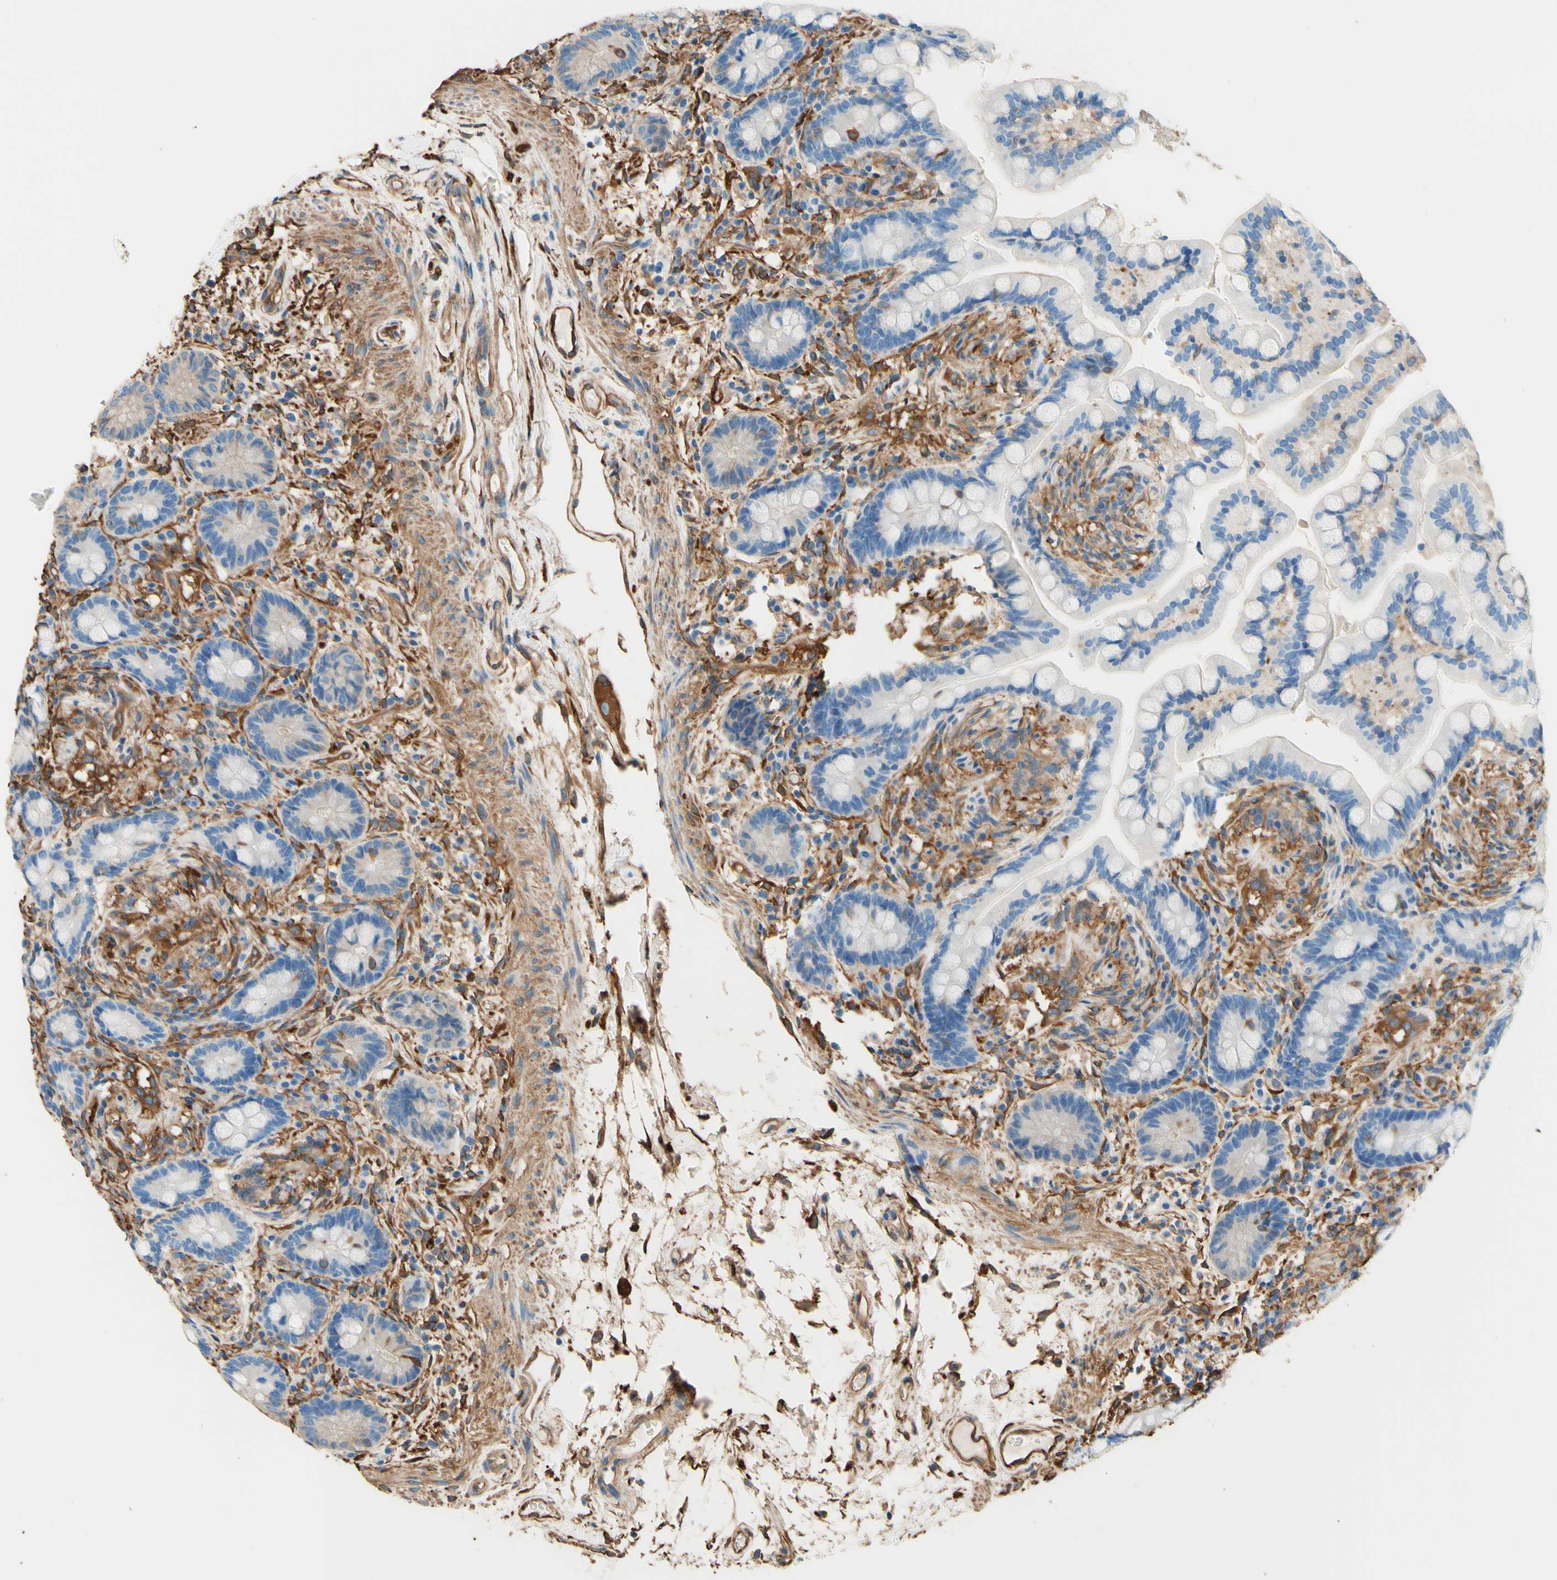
{"staining": {"intensity": "moderate", "quantity": ">75%", "location": "cytoplasmic/membranous"}, "tissue": "colon", "cell_type": "Endothelial cells", "image_type": "normal", "snomed": [{"axis": "morphology", "description": "Normal tissue, NOS"}, {"axis": "topography", "description": "Colon"}], "caption": "Immunohistochemistry (IHC) histopathology image of normal colon stained for a protein (brown), which reveals medium levels of moderate cytoplasmic/membranous staining in about >75% of endothelial cells.", "gene": "DPYSL3", "patient": {"sex": "male", "age": 73}}